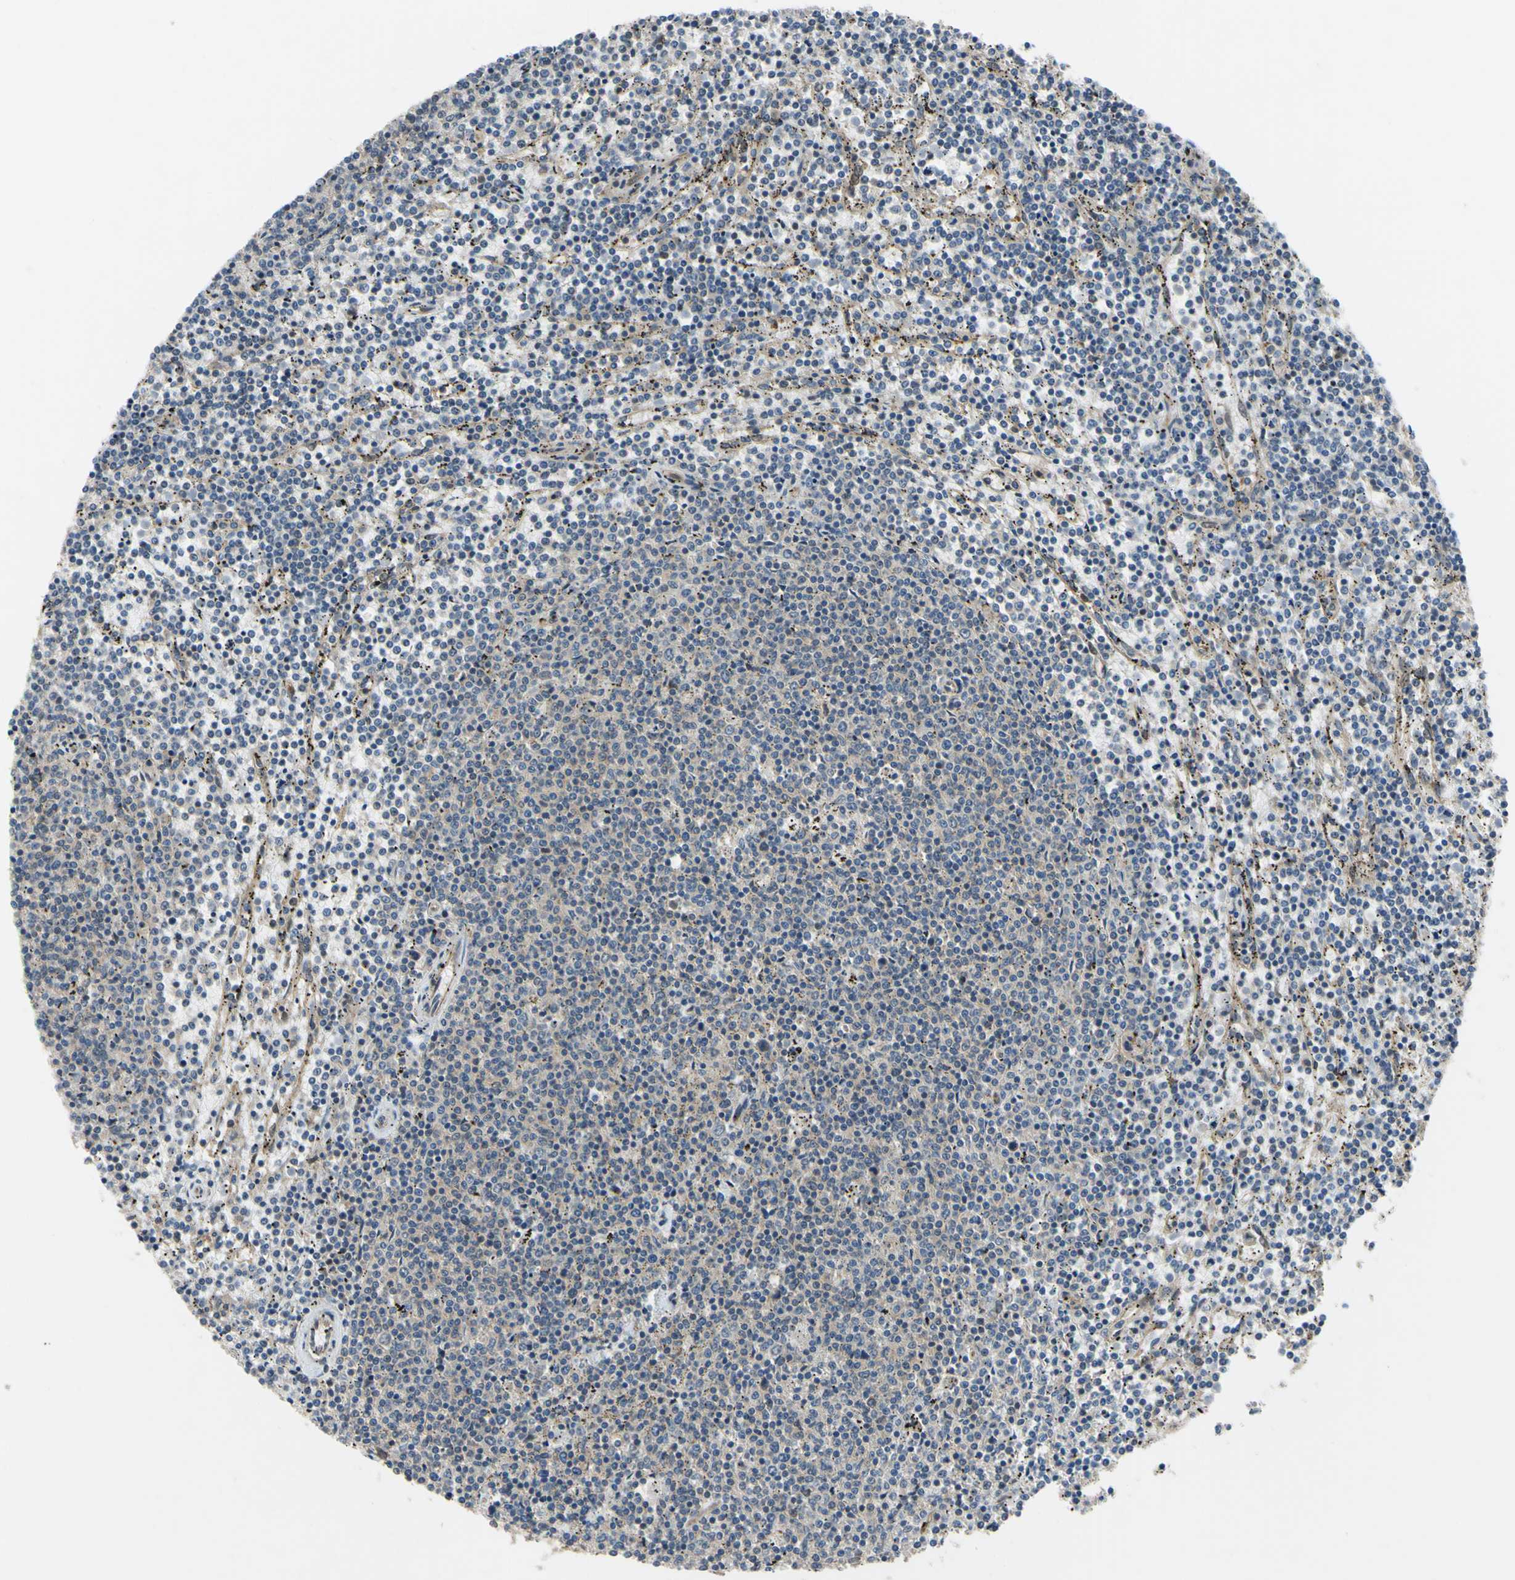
{"staining": {"intensity": "weak", "quantity": "25%-75%", "location": "cytoplasmic/membranous"}, "tissue": "lymphoma", "cell_type": "Tumor cells", "image_type": "cancer", "snomed": [{"axis": "morphology", "description": "Malignant lymphoma, non-Hodgkin's type, Low grade"}, {"axis": "topography", "description": "Spleen"}], "caption": "DAB (3,3'-diaminobenzidine) immunohistochemical staining of human lymphoma exhibits weak cytoplasmic/membranous protein expression in about 25%-75% of tumor cells.", "gene": "COMMD9", "patient": {"sex": "female", "age": 50}}